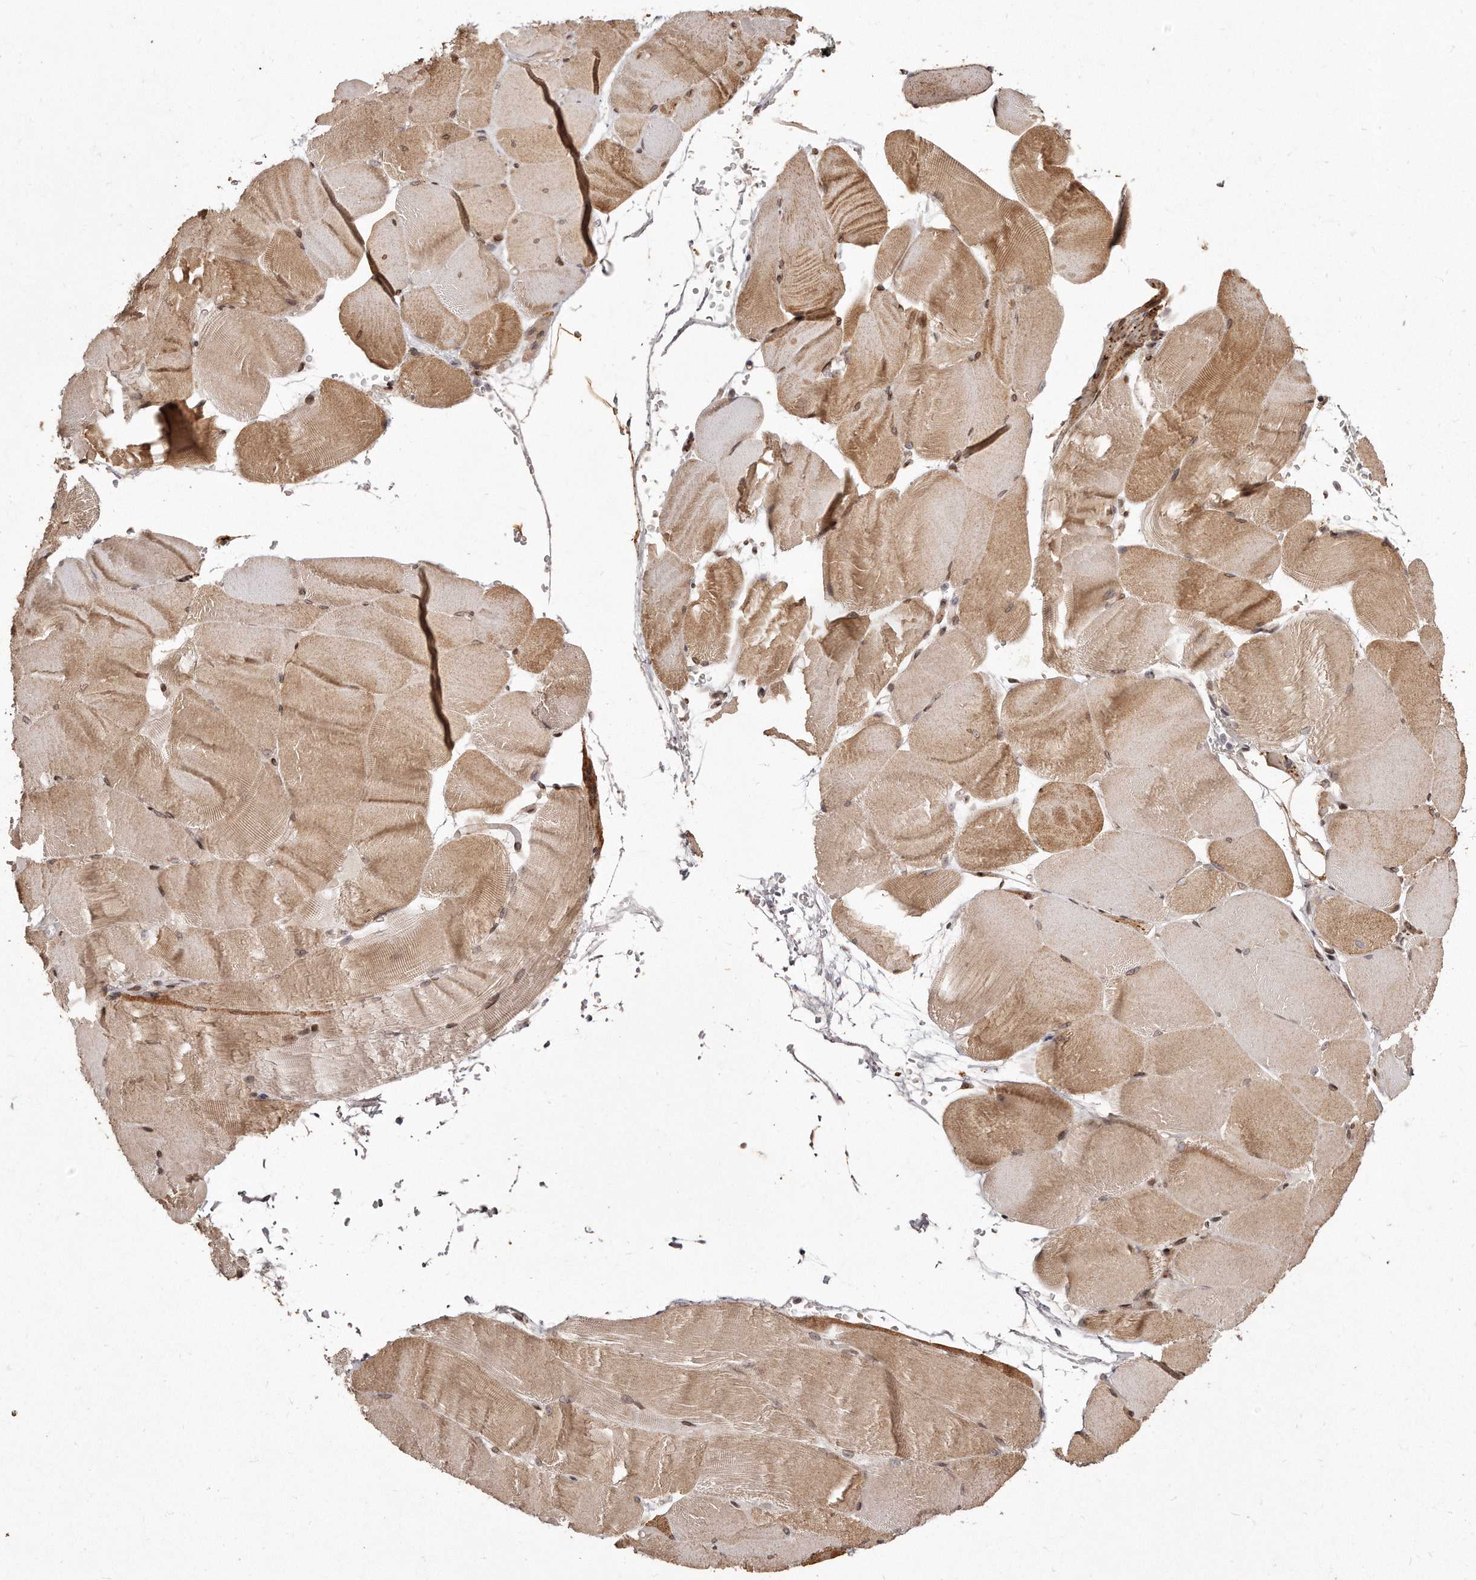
{"staining": {"intensity": "moderate", "quantity": ">75%", "location": "cytoplasmic/membranous,nuclear"}, "tissue": "skeletal muscle", "cell_type": "Myocytes", "image_type": "normal", "snomed": [{"axis": "morphology", "description": "Normal tissue, NOS"}, {"axis": "topography", "description": "Skeletal muscle"}, {"axis": "topography", "description": "Parathyroid gland"}], "caption": "Immunohistochemistry image of unremarkable human skeletal muscle stained for a protein (brown), which demonstrates medium levels of moderate cytoplasmic/membranous,nuclear expression in about >75% of myocytes.", "gene": "HASPIN", "patient": {"sex": "female", "age": 37}}